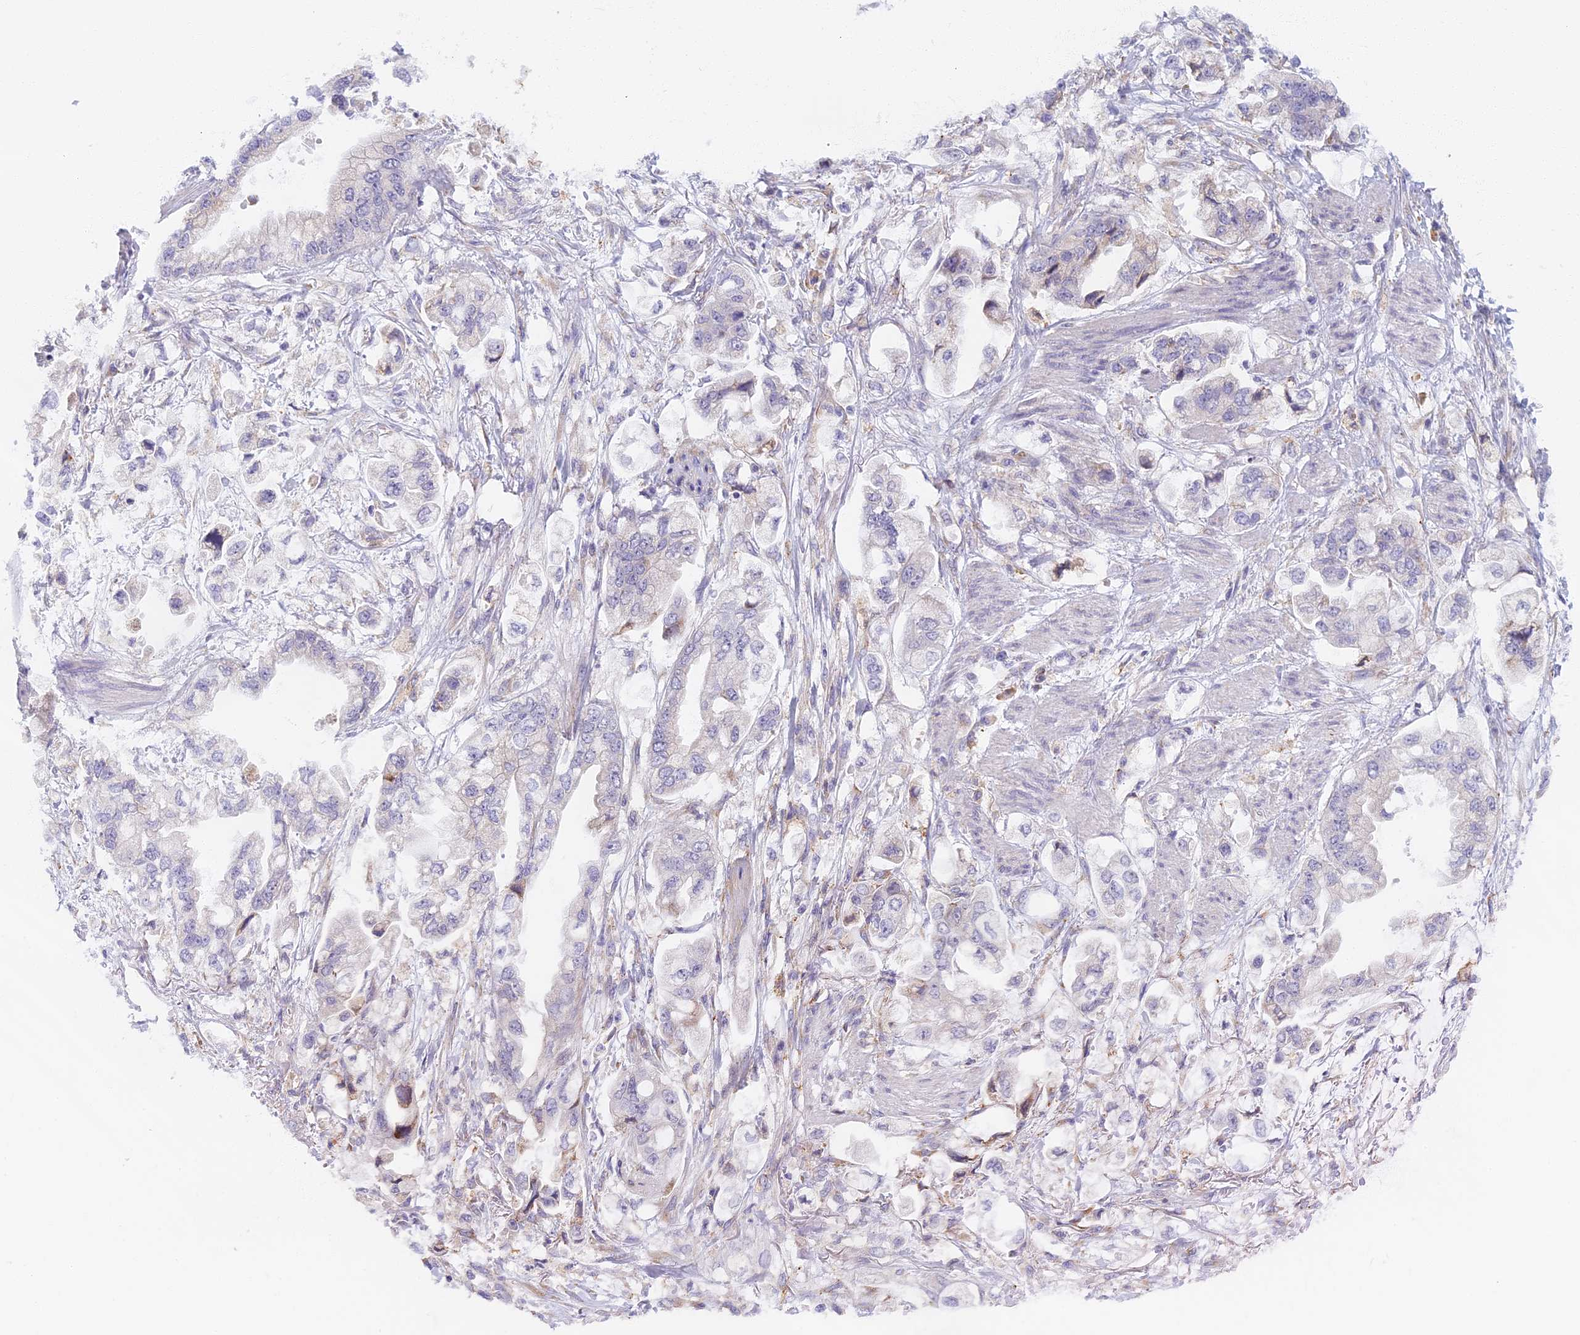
{"staining": {"intensity": "negative", "quantity": "none", "location": "none"}, "tissue": "stomach cancer", "cell_type": "Tumor cells", "image_type": "cancer", "snomed": [{"axis": "morphology", "description": "Adenocarcinoma, NOS"}, {"axis": "topography", "description": "Stomach"}], "caption": "Immunohistochemistry (IHC) micrograph of neoplastic tissue: human stomach cancer stained with DAB shows no significant protein staining in tumor cells. The staining is performed using DAB (3,3'-diaminobenzidine) brown chromogen with nuclei counter-stained in using hematoxylin.", "gene": "DDX51", "patient": {"sex": "male", "age": 62}}